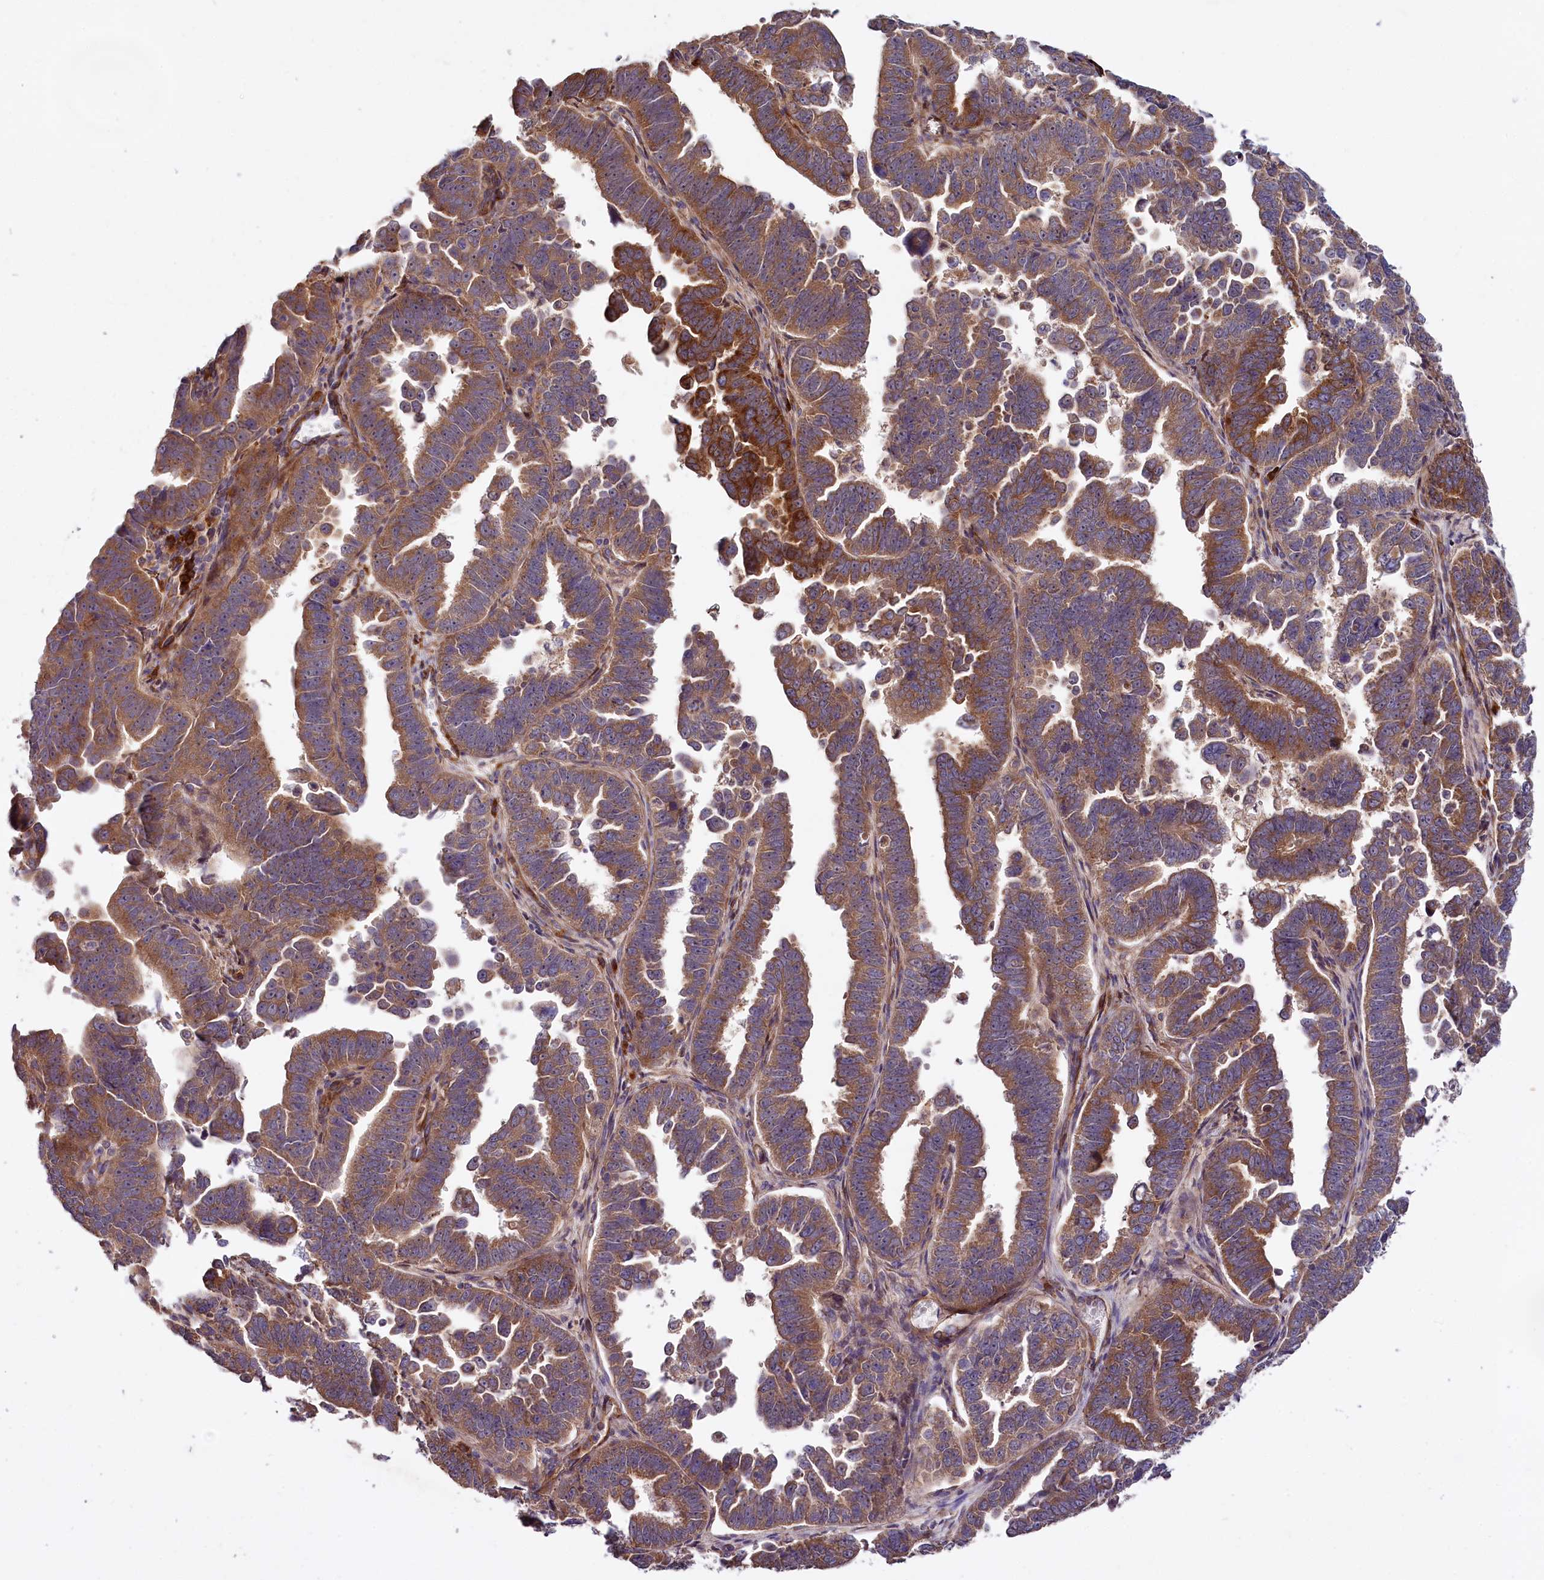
{"staining": {"intensity": "moderate", "quantity": ">75%", "location": "cytoplasmic/membranous"}, "tissue": "endometrial cancer", "cell_type": "Tumor cells", "image_type": "cancer", "snomed": [{"axis": "morphology", "description": "Adenocarcinoma, NOS"}, {"axis": "topography", "description": "Endometrium"}], "caption": "This photomicrograph shows adenocarcinoma (endometrial) stained with immunohistochemistry (IHC) to label a protein in brown. The cytoplasmic/membranous of tumor cells show moderate positivity for the protein. Nuclei are counter-stained blue.", "gene": "SPATS2", "patient": {"sex": "female", "age": 75}}